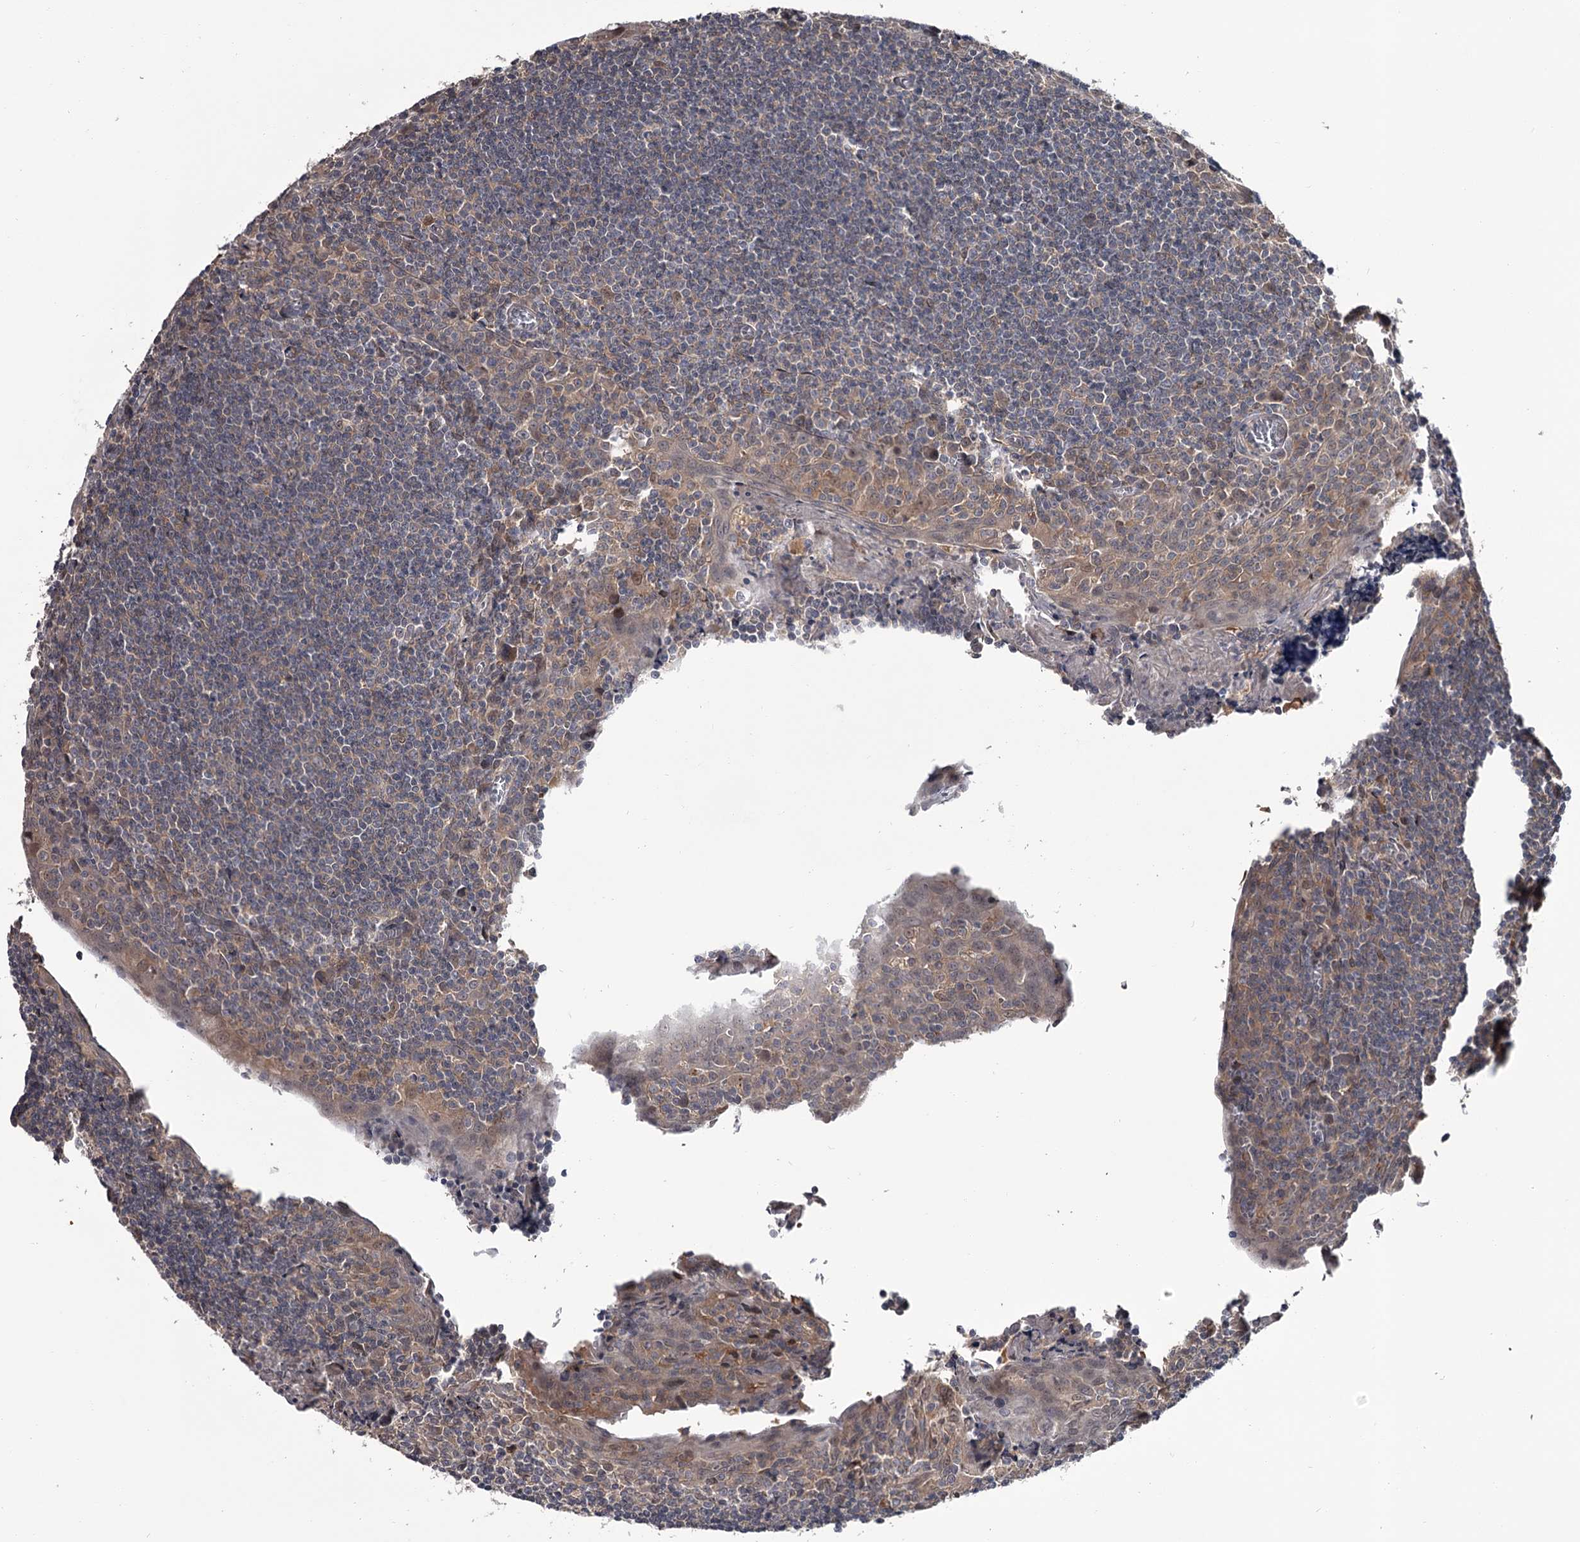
{"staining": {"intensity": "weak", "quantity": "25%-75%", "location": "cytoplasmic/membranous"}, "tissue": "tonsil", "cell_type": "Germinal center cells", "image_type": "normal", "snomed": [{"axis": "morphology", "description": "Normal tissue, NOS"}, {"axis": "topography", "description": "Tonsil"}], "caption": "Tonsil stained for a protein (brown) exhibits weak cytoplasmic/membranous positive positivity in about 25%-75% of germinal center cells.", "gene": "DAO", "patient": {"sex": "male", "age": 27}}